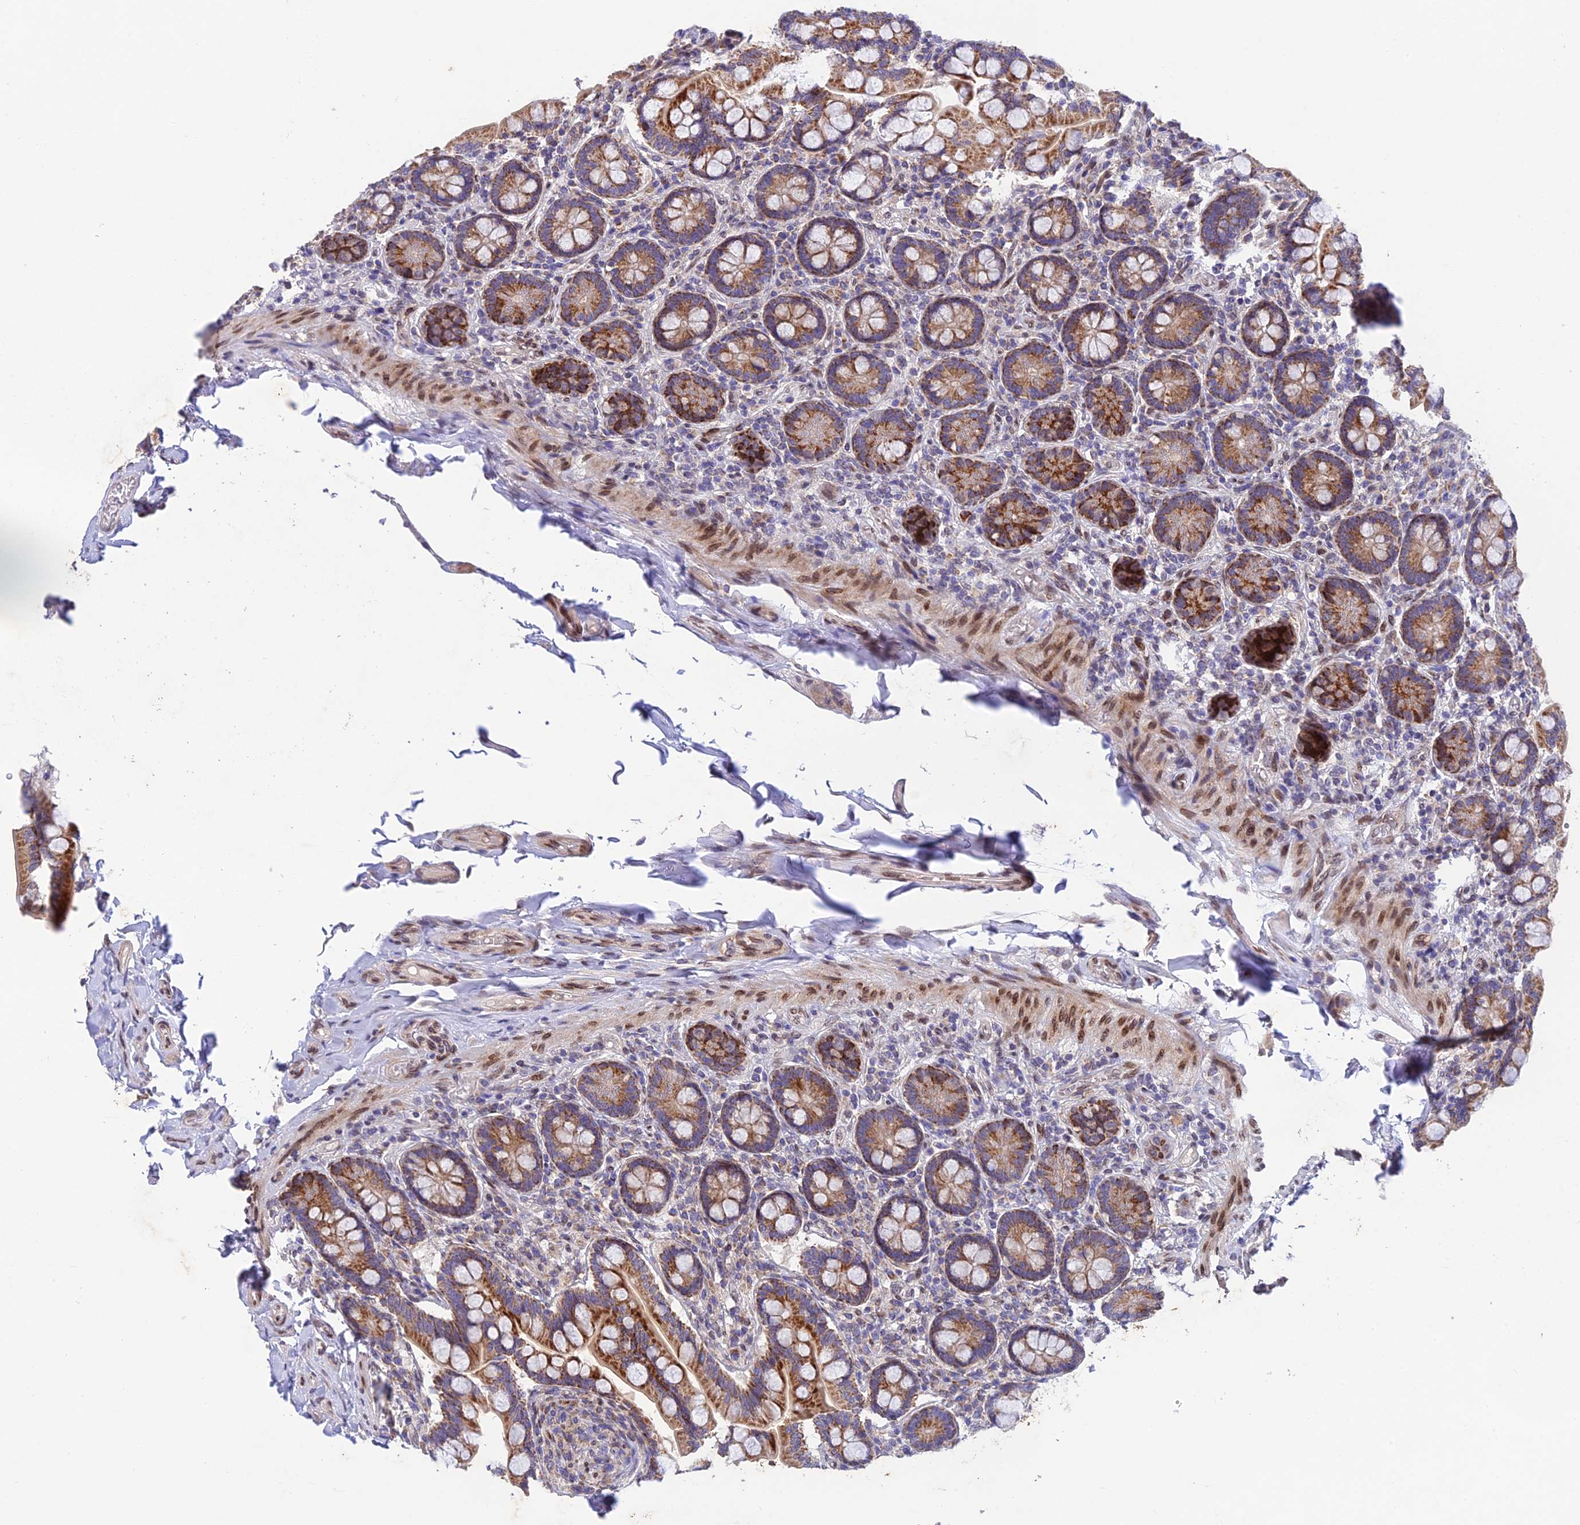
{"staining": {"intensity": "strong", "quantity": ">75%", "location": "cytoplasmic/membranous"}, "tissue": "small intestine", "cell_type": "Glandular cells", "image_type": "normal", "snomed": [{"axis": "morphology", "description": "Normal tissue, NOS"}, {"axis": "topography", "description": "Small intestine"}], "caption": "An IHC micrograph of unremarkable tissue is shown. Protein staining in brown shows strong cytoplasmic/membranous positivity in small intestine within glandular cells. (Brightfield microscopy of DAB IHC at high magnification).", "gene": "MGAT2", "patient": {"sex": "female", "age": 64}}